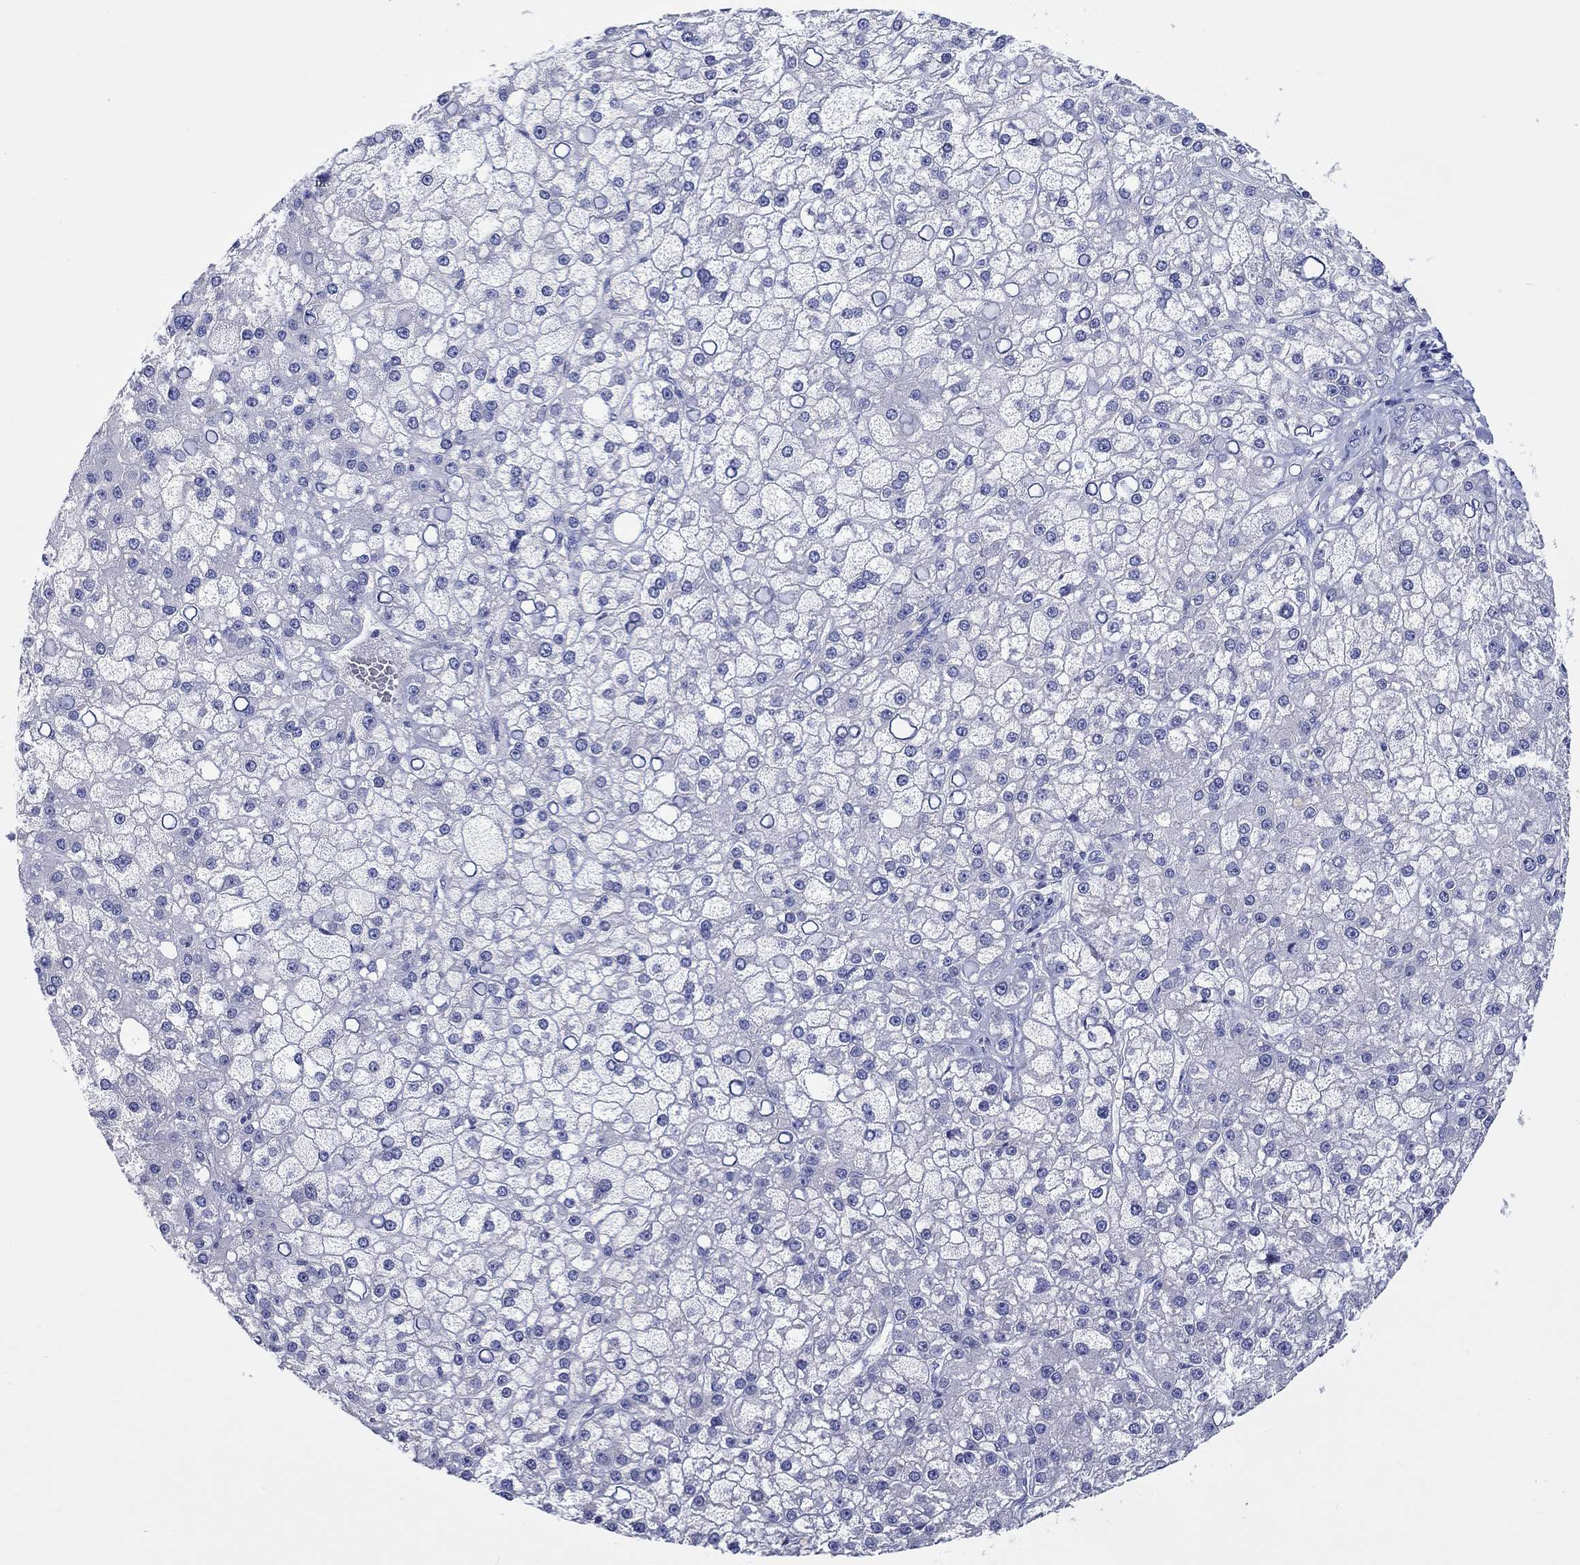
{"staining": {"intensity": "negative", "quantity": "none", "location": "none"}, "tissue": "liver cancer", "cell_type": "Tumor cells", "image_type": "cancer", "snomed": [{"axis": "morphology", "description": "Carcinoma, Hepatocellular, NOS"}, {"axis": "topography", "description": "Liver"}], "caption": "There is no significant positivity in tumor cells of liver hepatocellular carcinoma.", "gene": "TOMM20L", "patient": {"sex": "male", "age": 67}}